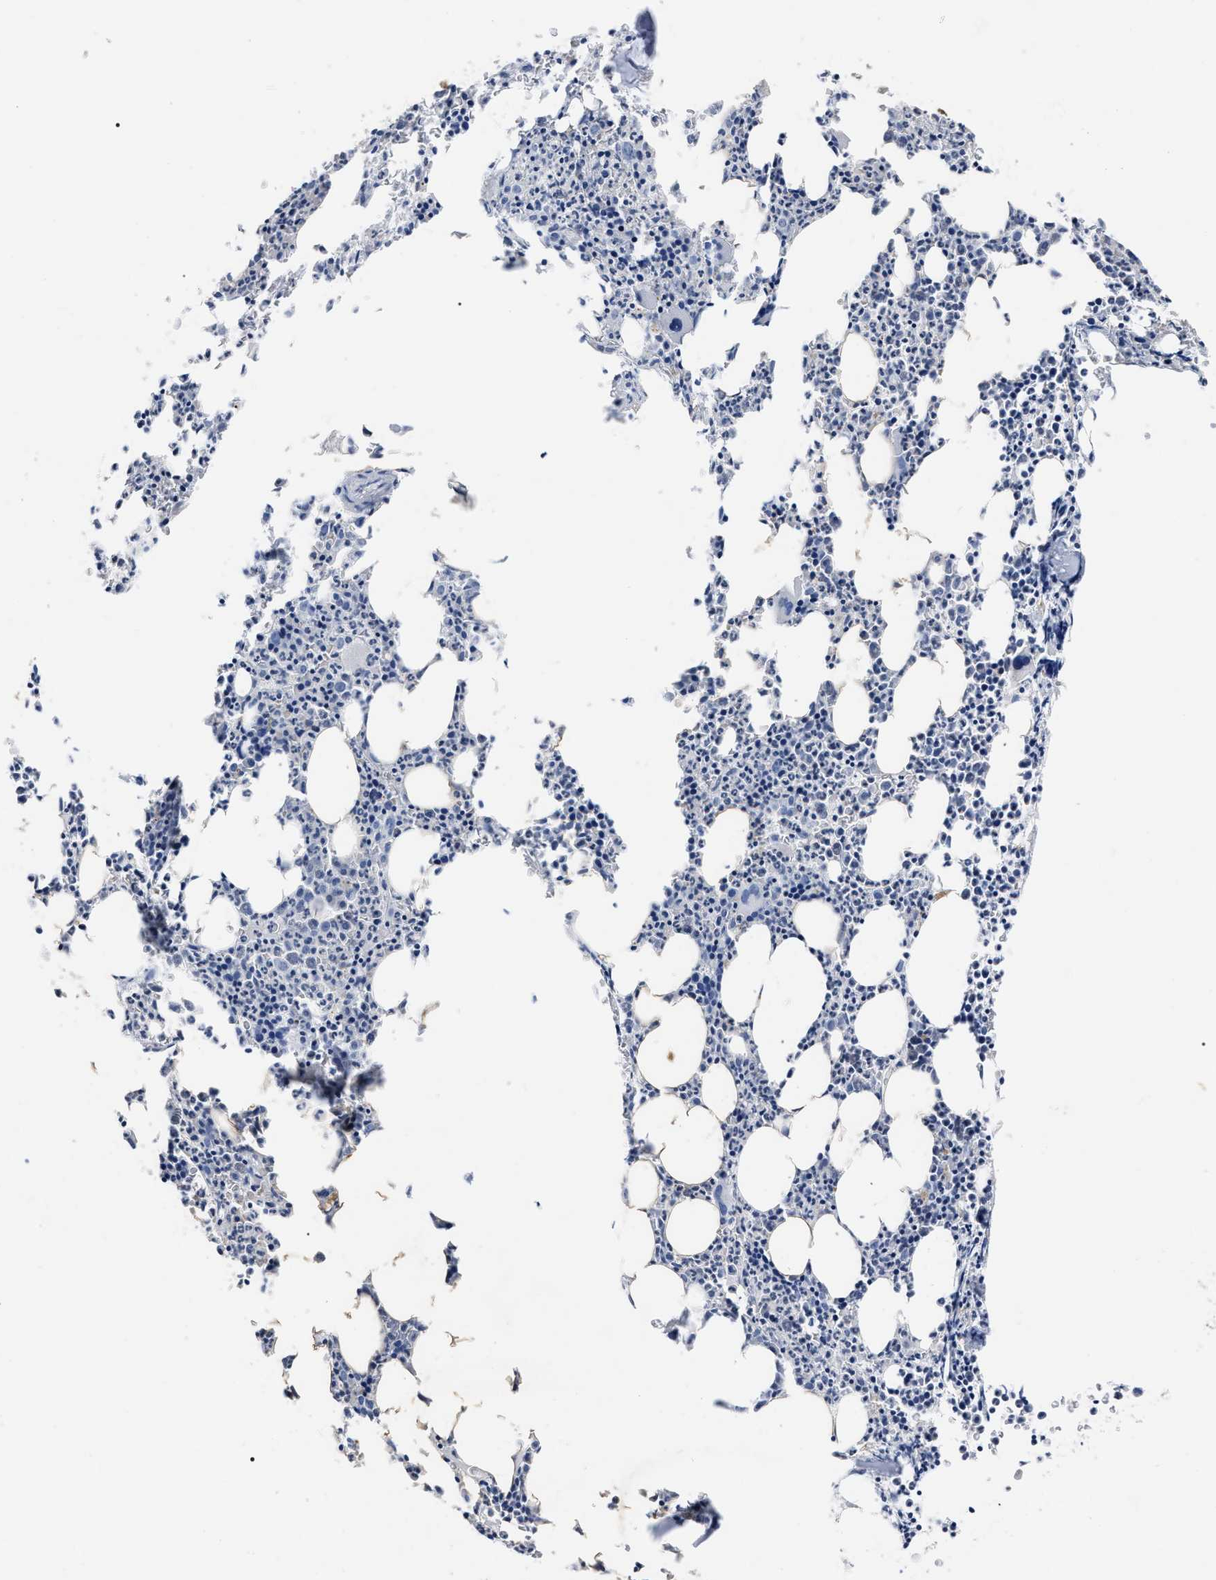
{"staining": {"intensity": "moderate", "quantity": "<25%", "location": "cytoplasmic/membranous"}, "tissue": "bone marrow", "cell_type": "Hematopoietic cells", "image_type": "normal", "snomed": [{"axis": "morphology", "description": "Normal tissue, NOS"}, {"axis": "morphology", "description": "Inflammation, NOS"}, {"axis": "topography", "description": "Bone marrow"}], "caption": "Normal bone marrow was stained to show a protein in brown. There is low levels of moderate cytoplasmic/membranous expression in approximately <25% of hematopoietic cells. The staining was performed using DAB, with brown indicating positive protein expression. Nuclei are stained blue with hematoxylin.", "gene": "OR10G3", "patient": {"sex": "female", "age": 40}}